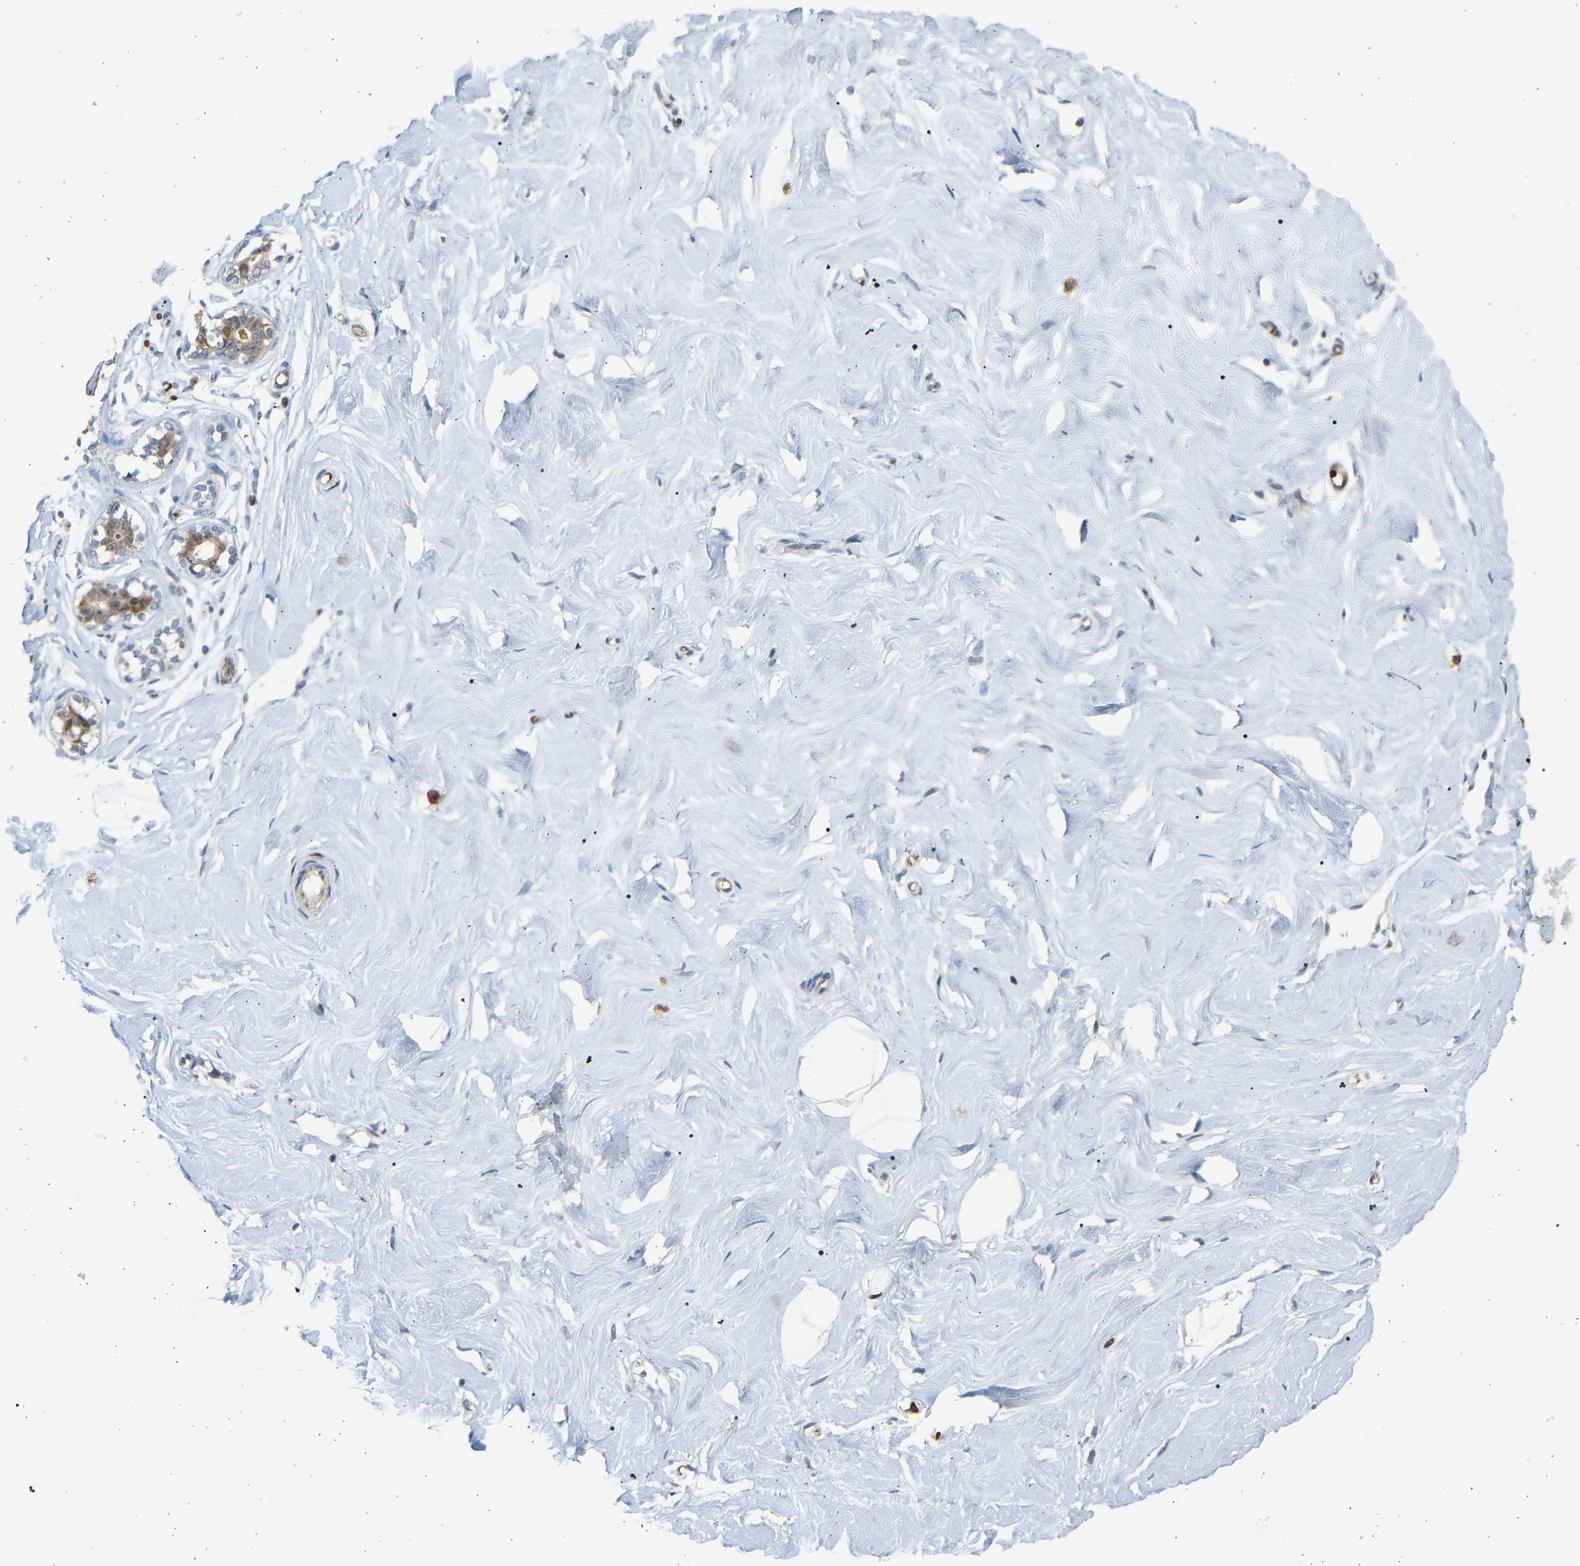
{"staining": {"intensity": "negative", "quantity": "none", "location": "none"}, "tissue": "breast", "cell_type": "Adipocytes", "image_type": "normal", "snomed": [{"axis": "morphology", "description": "Normal tissue, NOS"}, {"axis": "topography", "description": "Breast"}], "caption": "Adipocytes are negative for protein expression in unremarkable human breast. (Stains: DAB immunohistochemistry (IHC) with hematoxylin counter stain, Microscopy: brightfield microscopy at high magnification).", "gene": "BIRC2", "patient": {"sex": "female", "age": 23}}